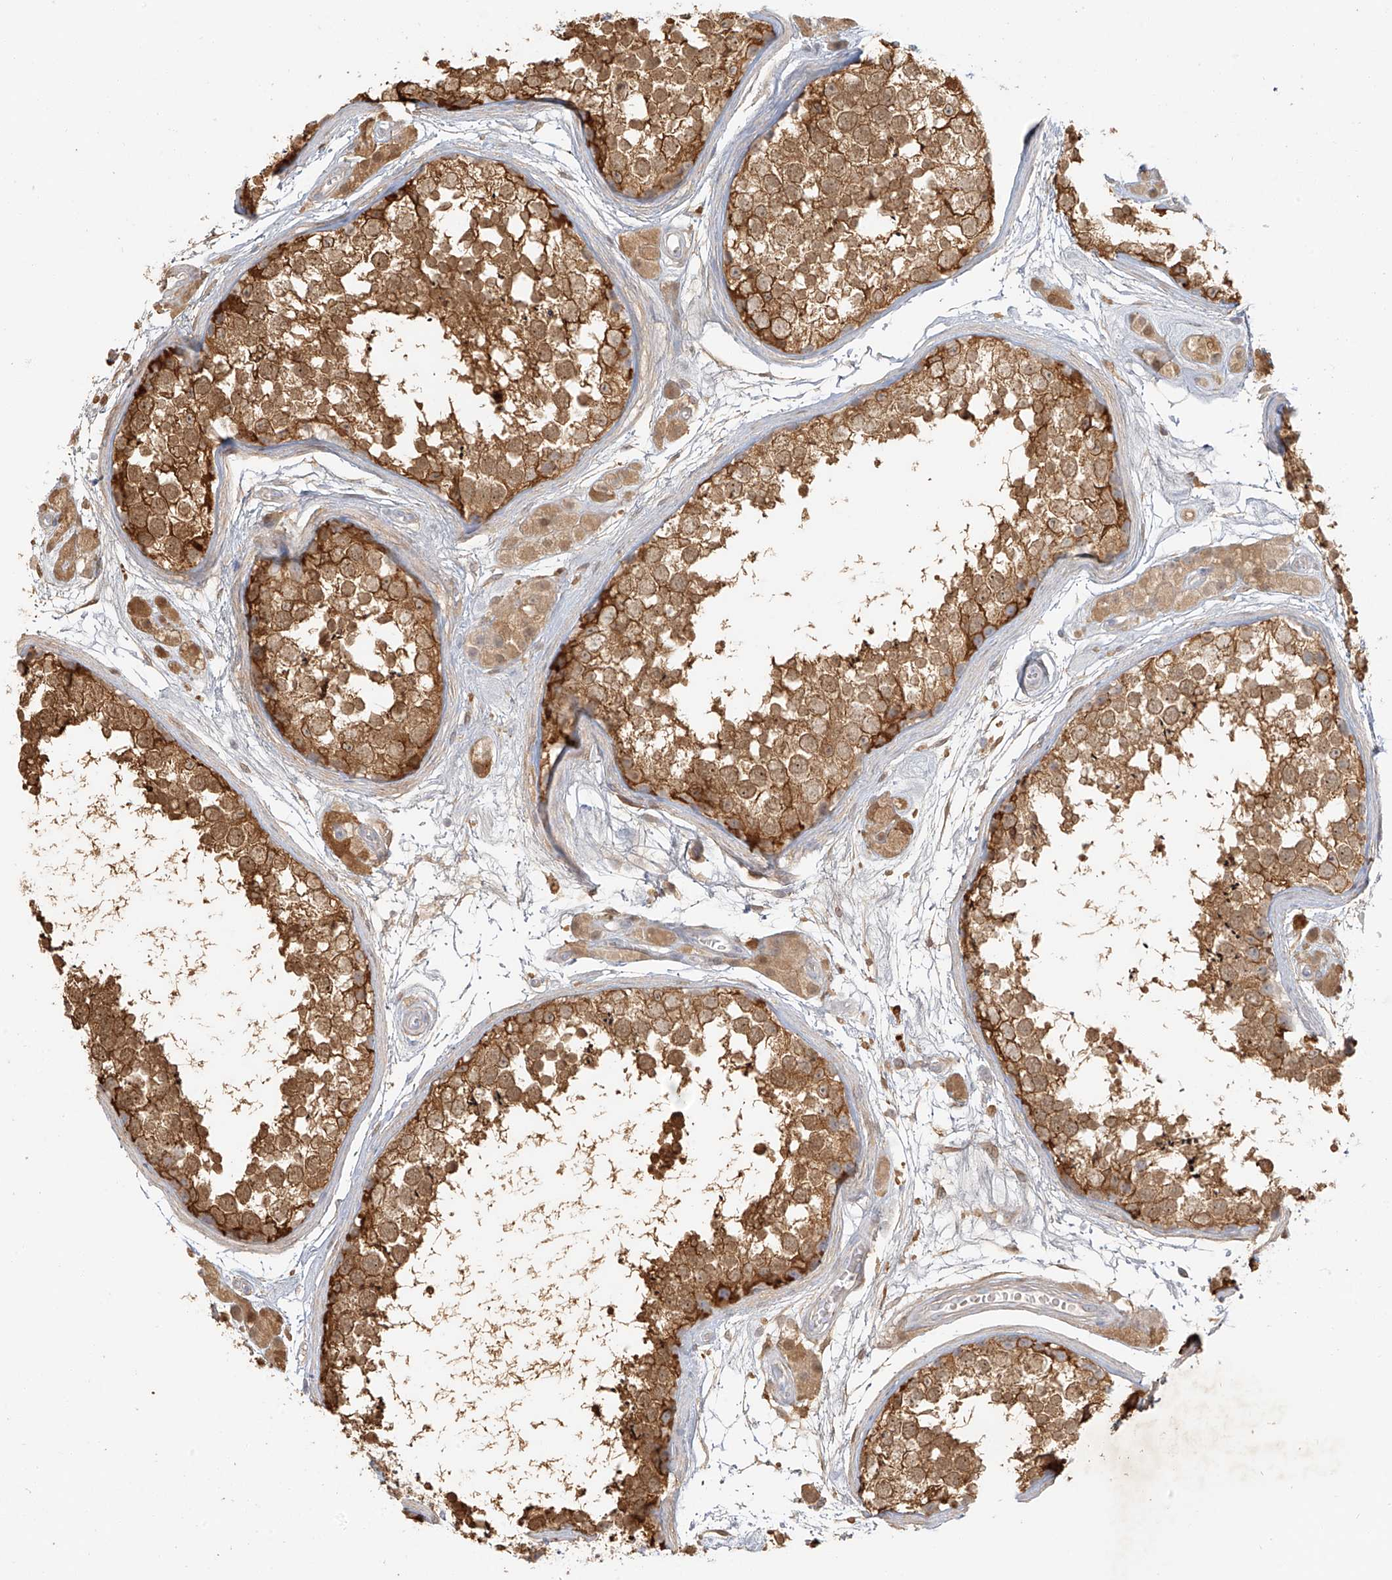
{"staining": {"intensity": "strong", "quantity": ">75%", "location": "cytoplasmic/membranous"}, "tissue": "testis", "cell_type": "Cells in seminiferous ducts", "image_type": "normal", "snomed": [{"axis": "morphology", "description": "Normal tissue, NOS"}, {"axis": "topography", "description": "Testis"}], "caption": "A high amount of strong cytoplasmic/membranous expression is present in approximately >75% of cells in seminiferous ducts in benign testis. (DAB IHC with brightfield microscopy, high magnification).", "gene": "UPK1B", "patient": {"sex": "male", "age": 56}}